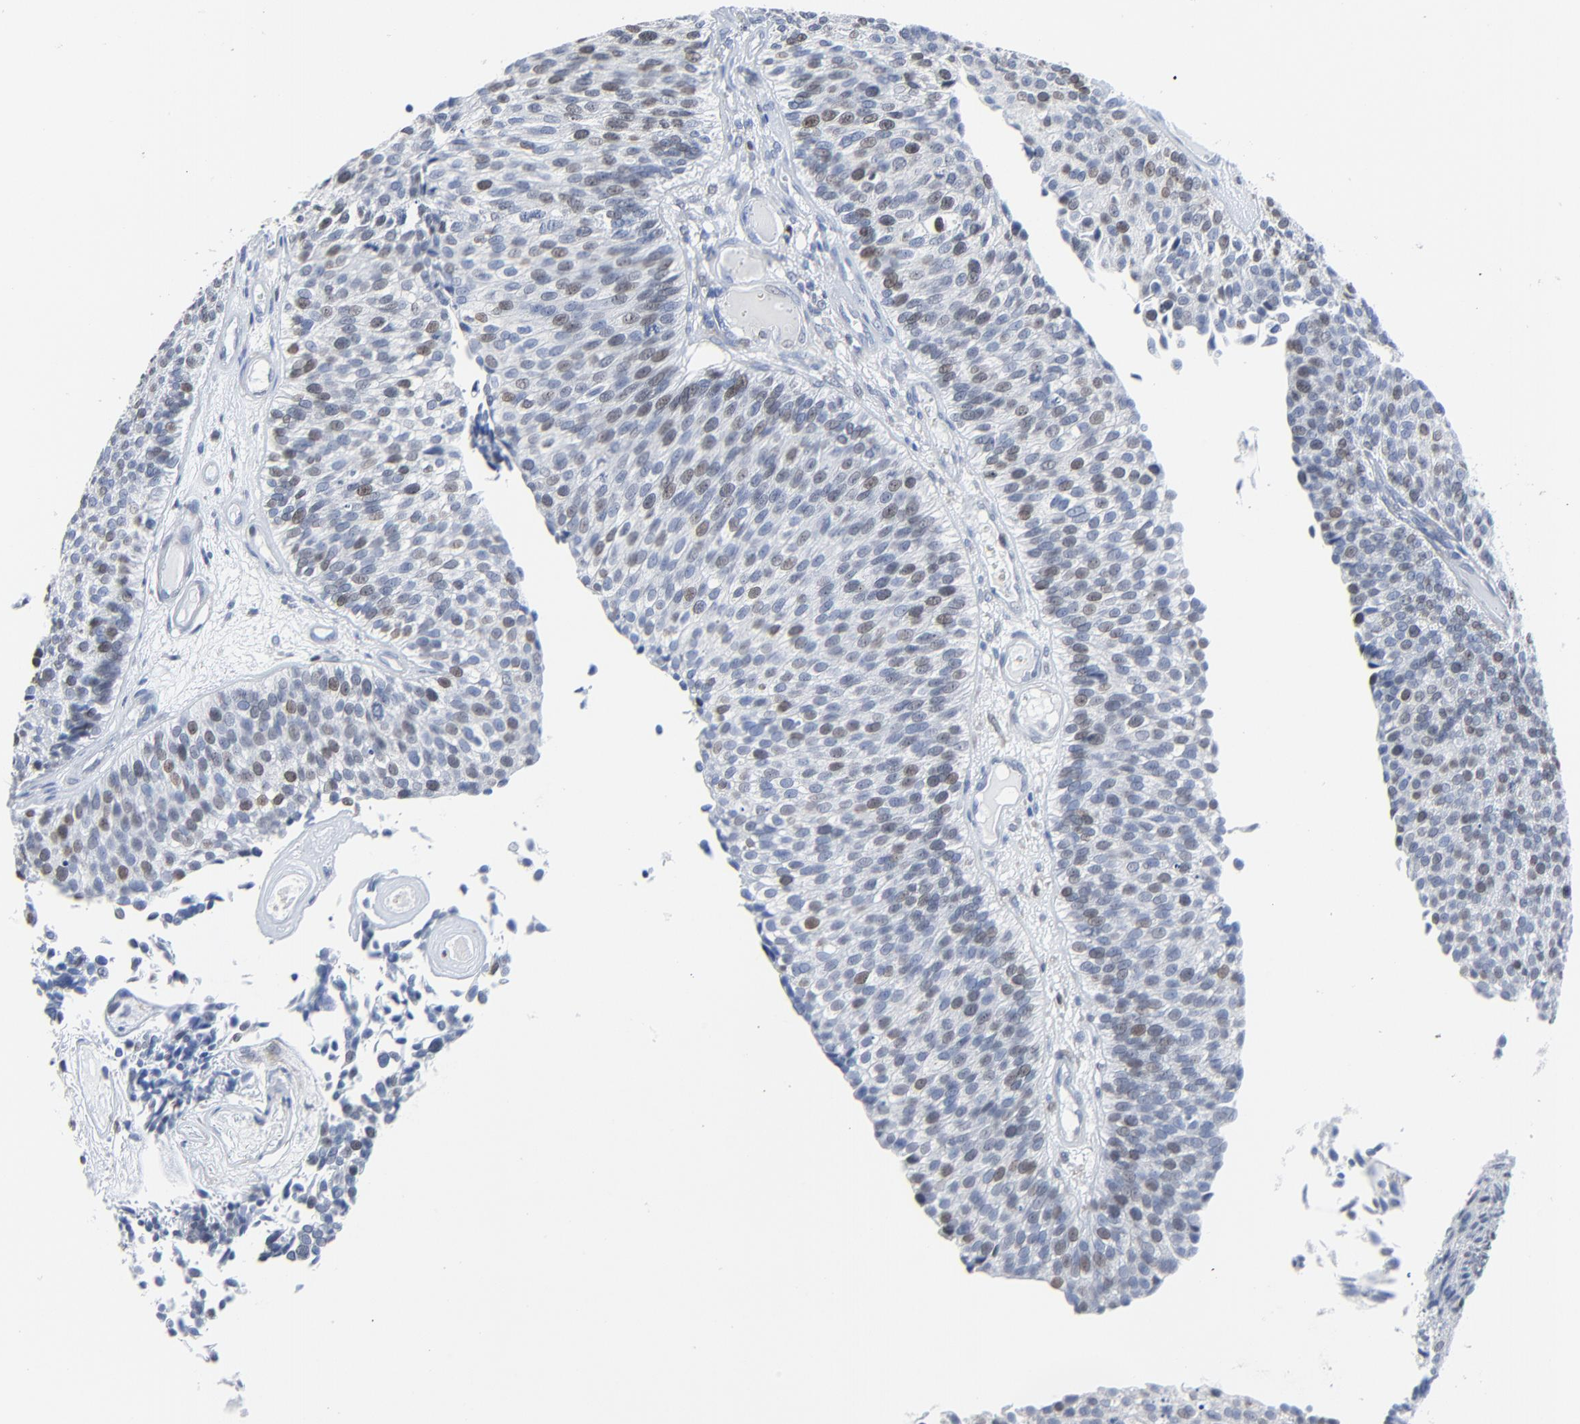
{"staining": {"intensity": "weak", "quantity": "25%-75%", "location": "nuclear"}, "tissue": "urothelial cancer", "cell_type": "Tumor cells", "image_type": "cancer", "snomed": [{"axis": "morphology", "description": "Urothelial carcinoma, Low grade"}, {"axis": "topography", "description": "Urinary bladder"}], "caption": "Immunohistochemistry (IHC) image of human urothelial carcinoma (low-grade) stained for a protein (brown), which exhibits low levels of weak nuclear staining in approximately 25%-75% of tumor cells.", "gene": "BIRC3", "patient": {"sex": "male", "age": 84}}